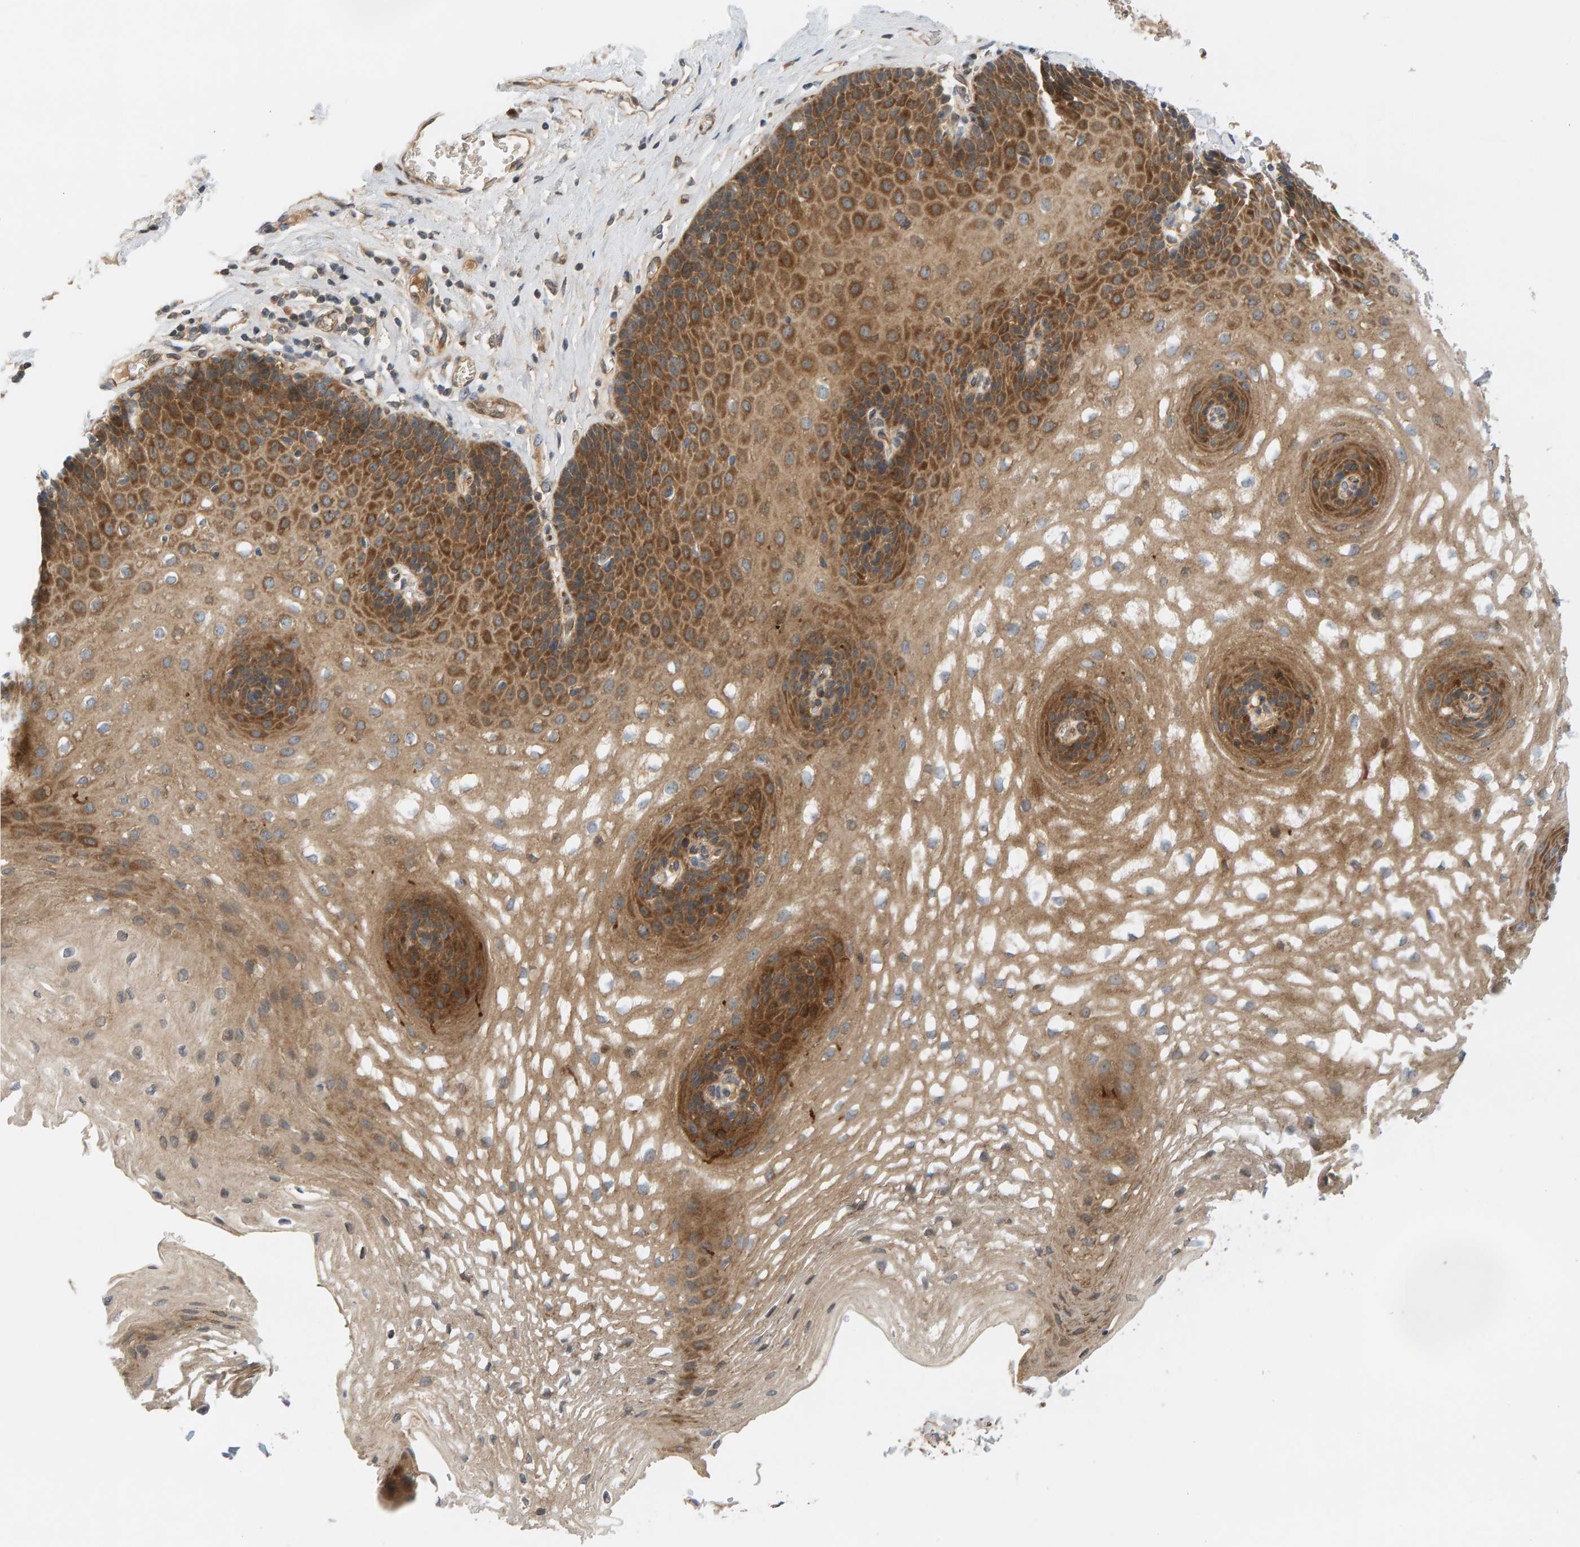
{"staining": {"intensity": "strong", "quantity": ">75%", "location": "cytoplasmic/membranous"}, "tissue": "esophagus", "cell_type": "Squamous epithelial cells", "image_type": "normal", "snomed": [{"axis": "morphology", "description": "Normal tissue, NOS"}, {"axis": "topography", "description": "Esophagus"}], "caption": "A high-resolution photomicrograph shows IHC staining of unremarkable esophagus, which exhibits strong cytoplasmic/membranous staining in approximately >75% of squamous epithelial cells. Nuclei are stained in blue.", "gene": "BAHCC1", "patient": {"sex": "female", "age": 66}}